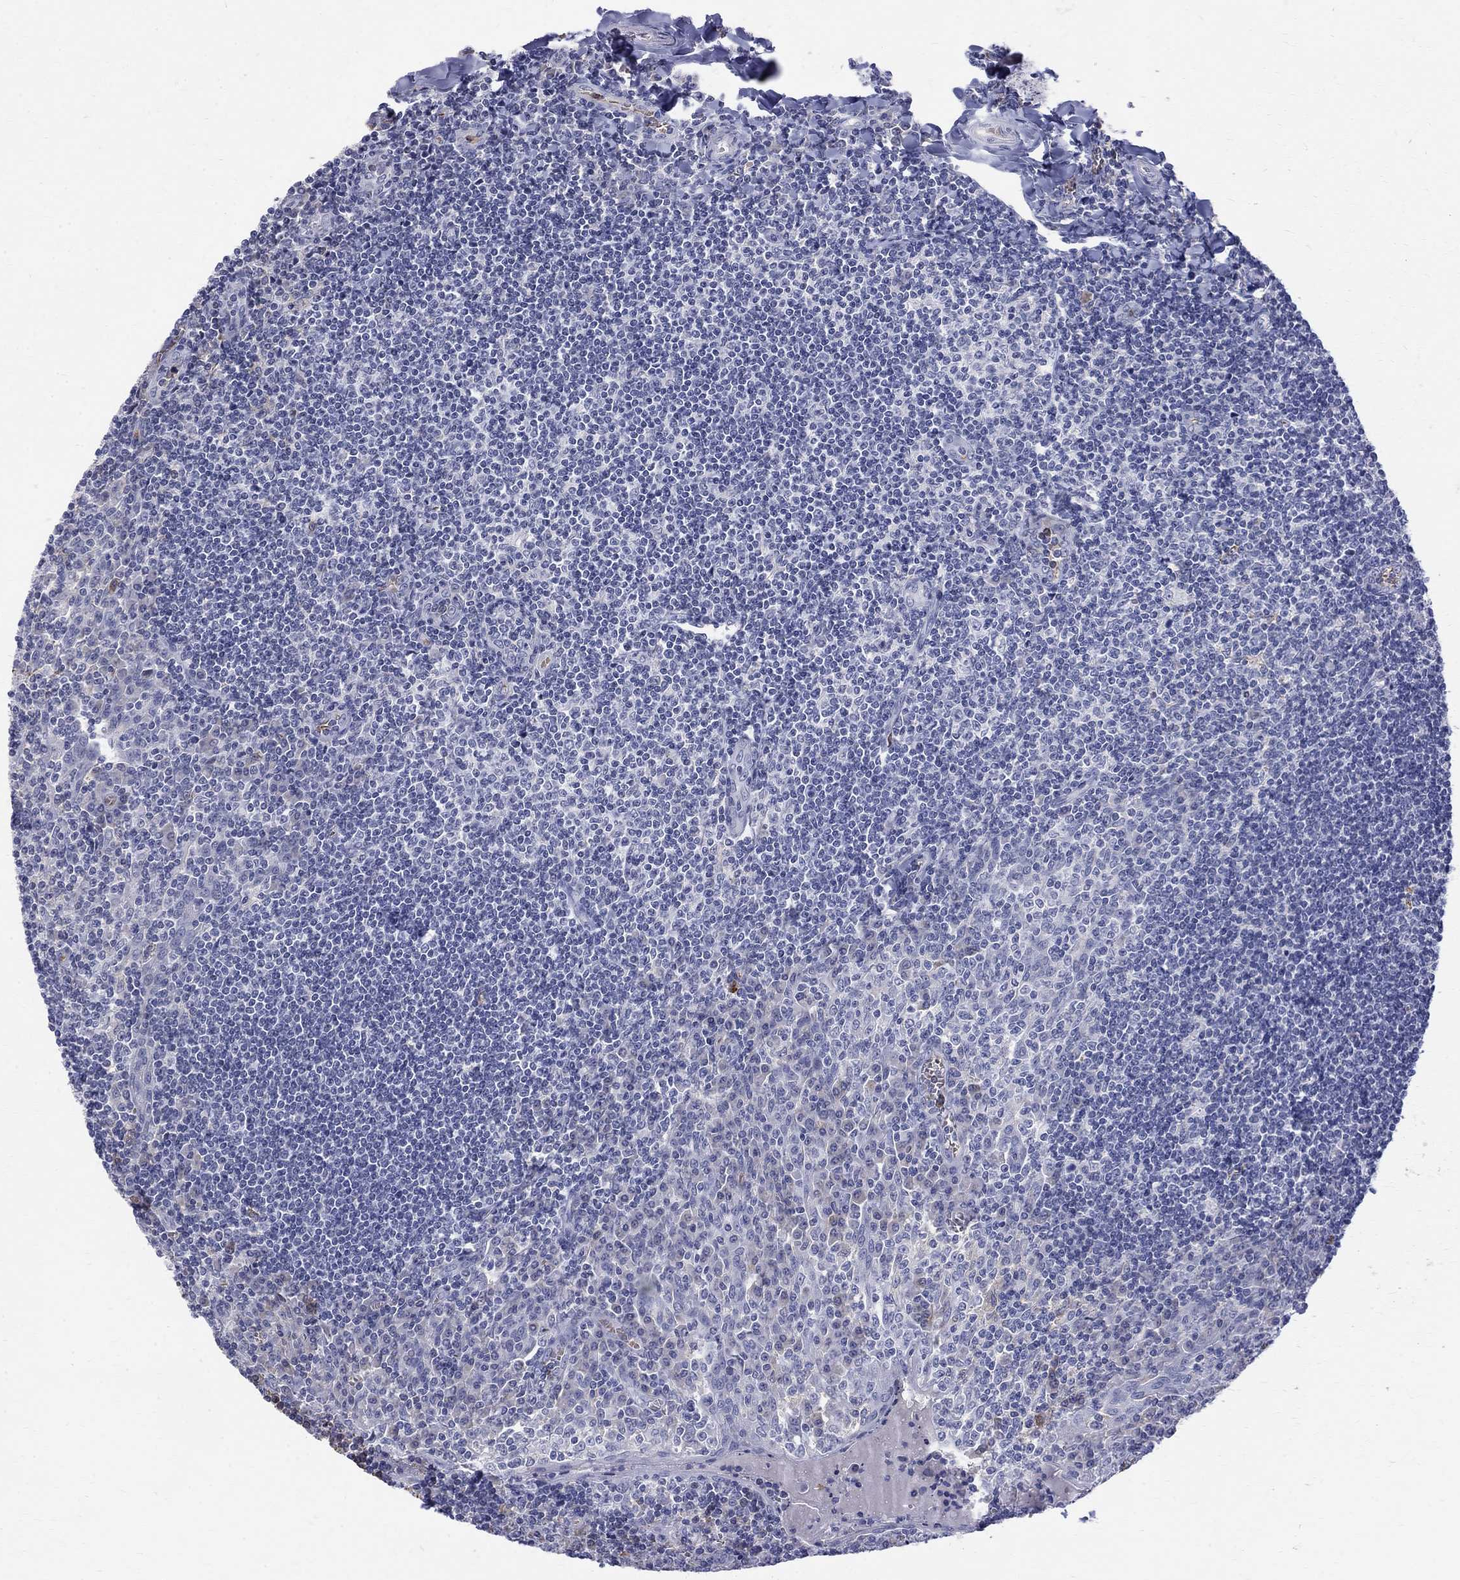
{"staining": {"intensity": "negative", "quantity": "none", "location": "none"}, "tissue": "tonsil", "cell_type": "Germinal center cells", "image_type": "normal", "snomed": [{"axis": "morphology", "description": "Normal tissue, NOS"}, {"axis": "topography", "description": "Tonsil"}], "caption": "Germinal center cells show no significant protein staining in unremarkable tonsil. The staining was performed using DAB (3,3'-diaminobenzidine) to visualize the protein expression in brown, while the nuclei were stained in blue with hematoxylin (Magnification: 20x).", "gene": "AGER", "patient": {"sex": "female", "age": 12}}